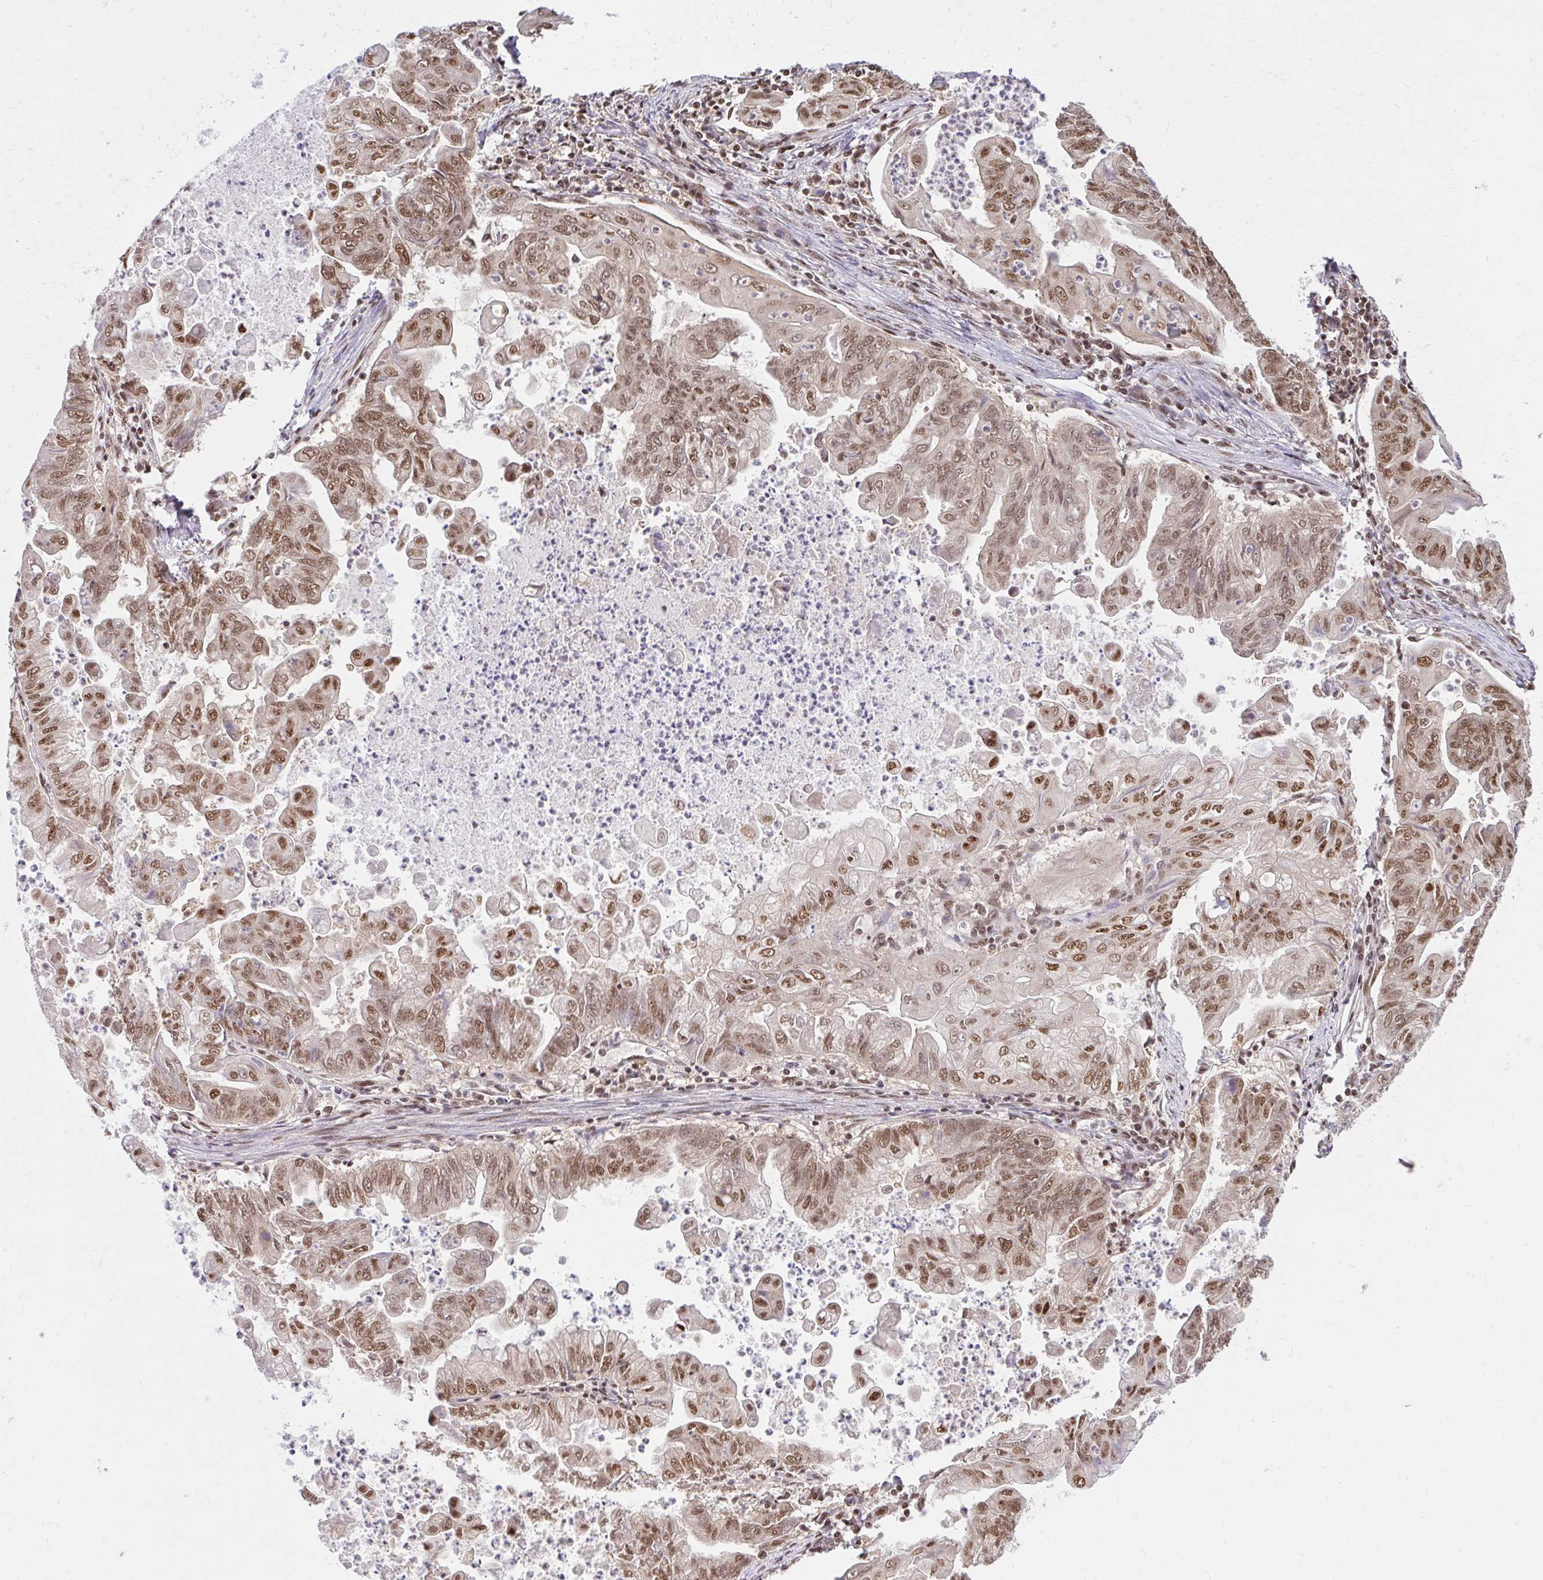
{"staining": {"intensity": "moderate", "quantity": ">75%", "location": "nuclear"}, "tissue": "stomach cancer", "cell_type": "Tumor cells", "image_type": "cancer", "snomed": [{"axis": "morphology", "description": "Adenocarcinoma, NOS"}, {"axis": "topography", "description": "Stomach, upper"}], "caption": "This is a photomicrograph of IHC staining of adenocarcinoma (stomach), which shows moderate staining in the nuclear of tumor cells.", "gene": "ABCA9", "patient": {"sex": "male", "age": 80}}